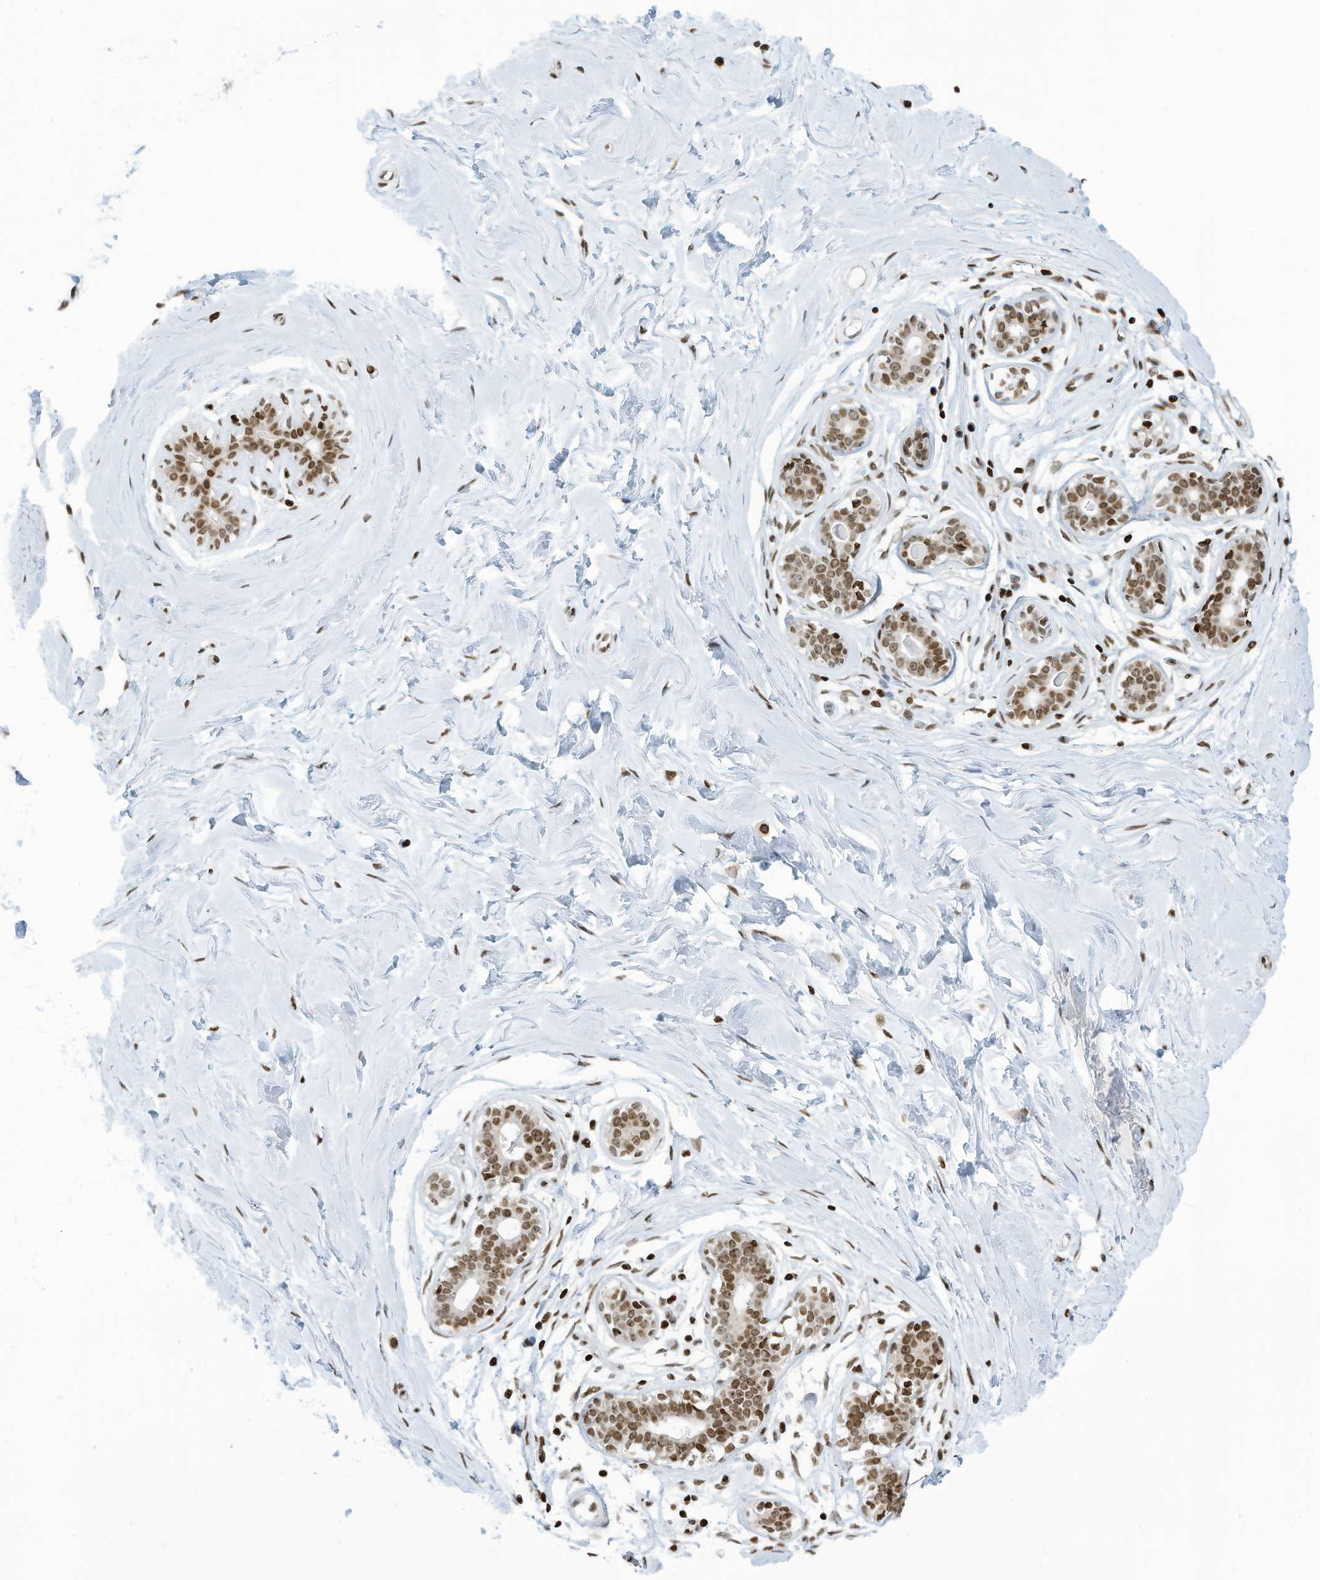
{"staining": {"intensity": "strong", "quantity": ">75%", "location": "nuclear"}, "tissue": "breast", "cell_type": "Adipocytes", "image_type": "normal", "snomed": [{"axis": "morphology", "description": "Normal tissue, NOS"}, {"axis": "morphology", "description": "Adenoma, NOS"}, {"axis": "topography", "description": "Breast"}], "caption": "The photomicrograph reveals staining of unremarkable breast, revealing strong nuclear protein positivity (brown color) within adipocytes.", "gene": "ADI1", "patient": {"sex": "female", "age": 23}}